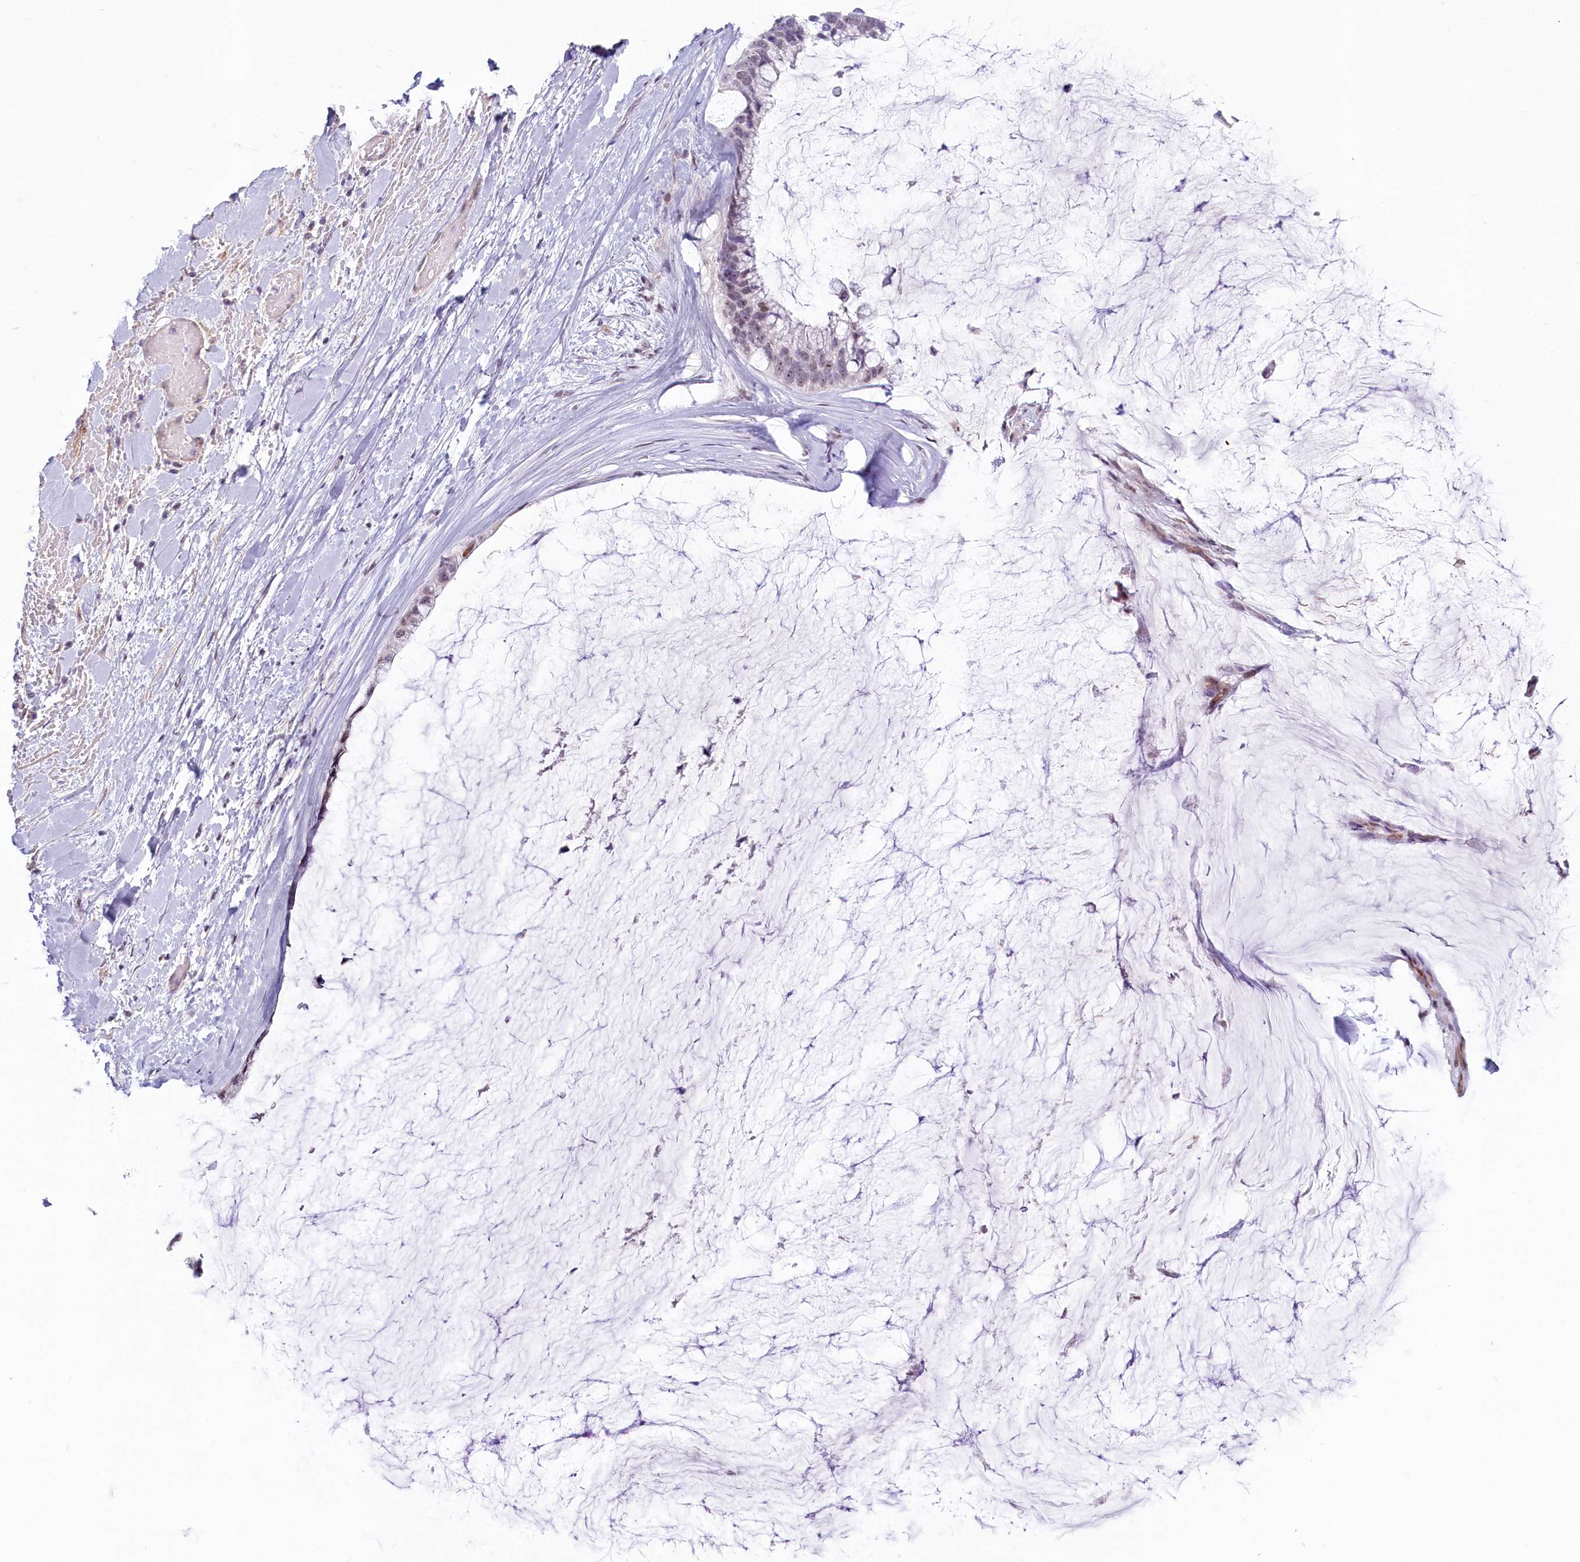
{"staining": {"intensity": "weak", "quantity": ">75%", "location": "nuclear"}, "tissue": "ovarian cancer", "cell_type": "Tumor cells", "image_type": "cancer", "snomed": [{"axis": "morphology", "description": "Cystadenocarcinoma, mucinous, NOS"}, {"axis": "topography", "description": "Ovary"}], "caption": "Weak nuclear positivity is seen in about >75% of tumor cells in ovarian cancer (mucinous cystadenocarcinoma).", "gene": "PROCR", "patient": {"sex": "female", "age": 39}}